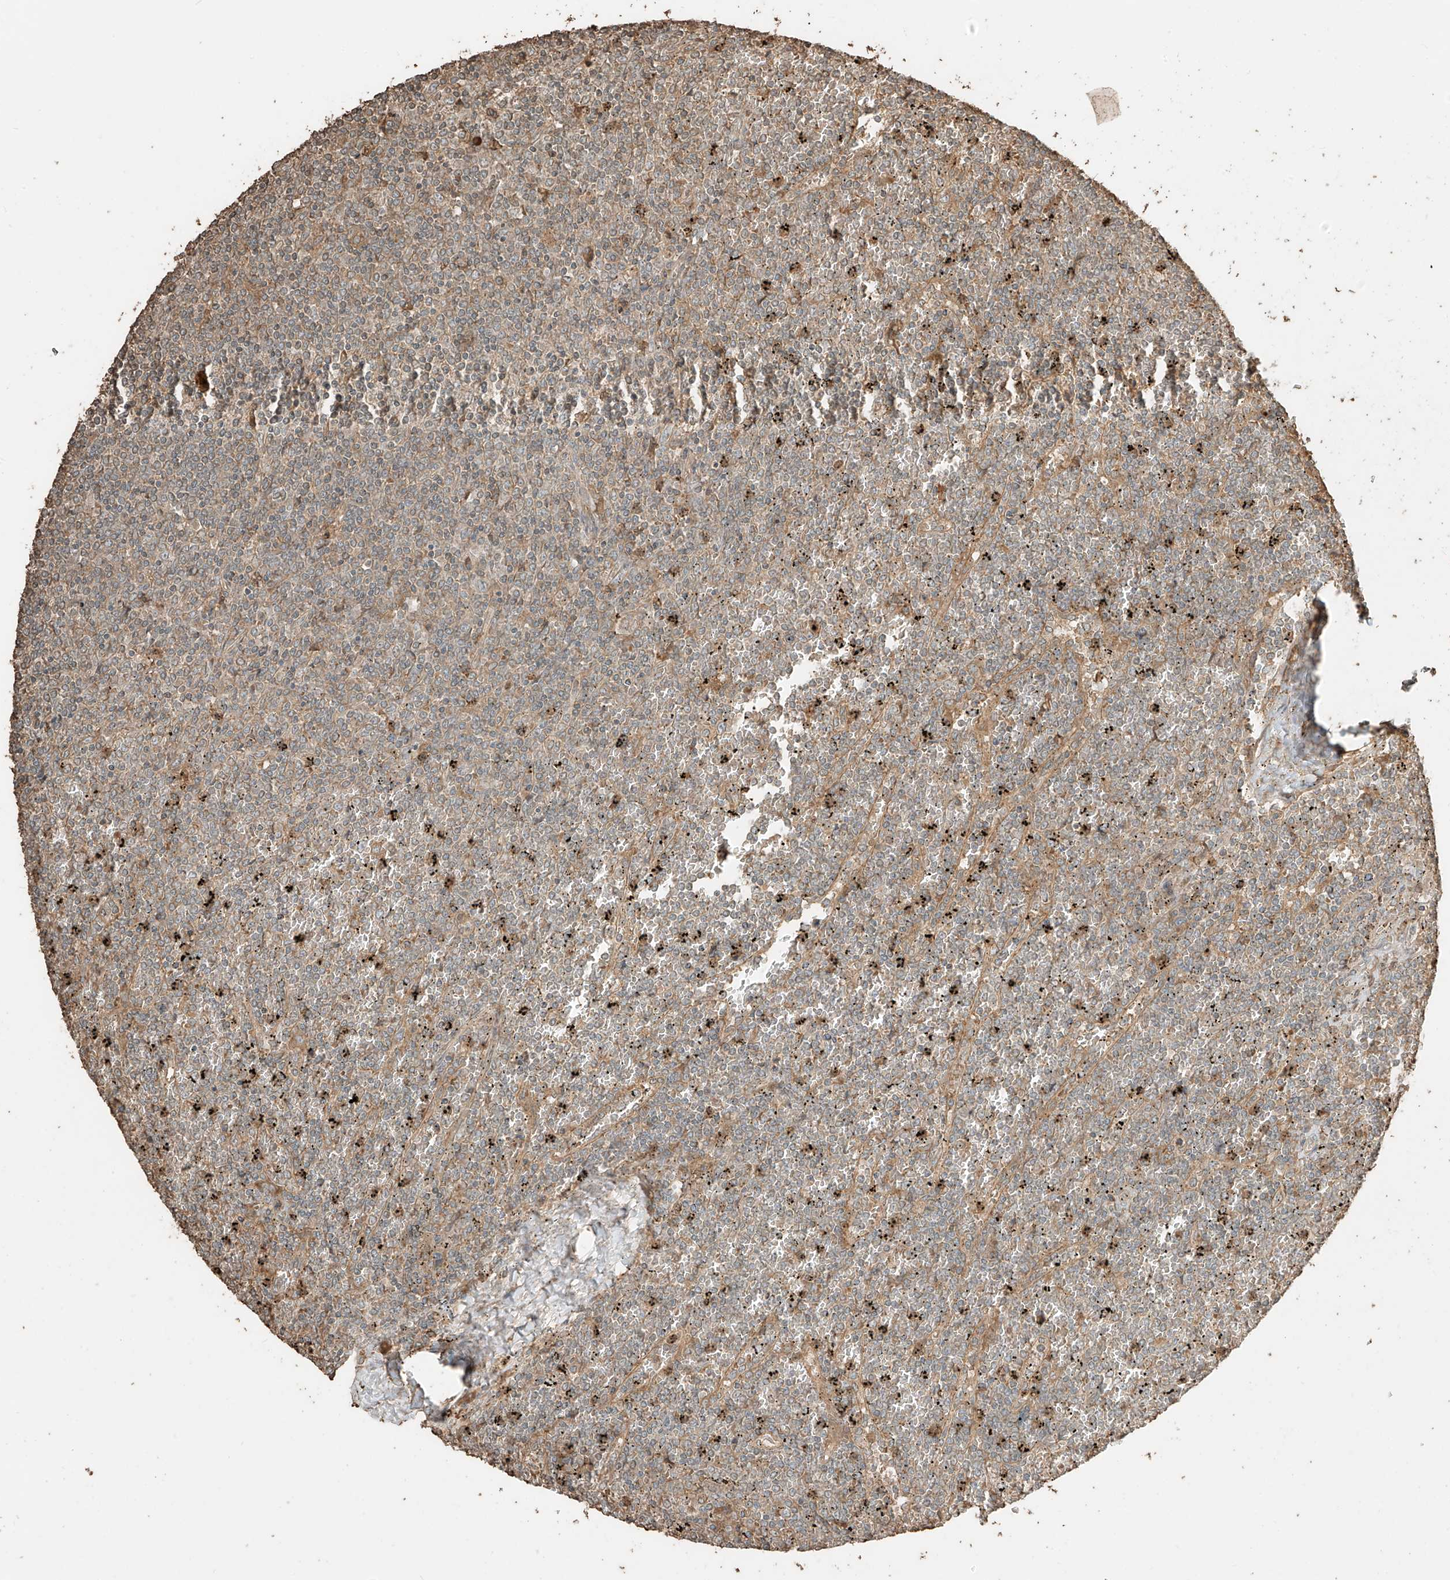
{"staining": {"intensity": "weak", "quantity": "25%-75%", "location": "cytoplasmic/membranous"}, "tissue": "lymphoma", "cell_type": "Tumor cells", "image_type": "cancer", "snomed": [{"axis": "morphology", "description": "Malignant lymphoma, non-Hodgkin's type, Low grade"}, {"axis": "topography", "description": "Spleen"}], "caption": "The immunohistochemical stain highlights weak cytoplasmic/membranous positivity in tumor cells of low-grade malignant lymphoma, non-Hodgkin's type tissue.", "gene": "RFTN2", "patient": {"sex": "female", "age": 19}}